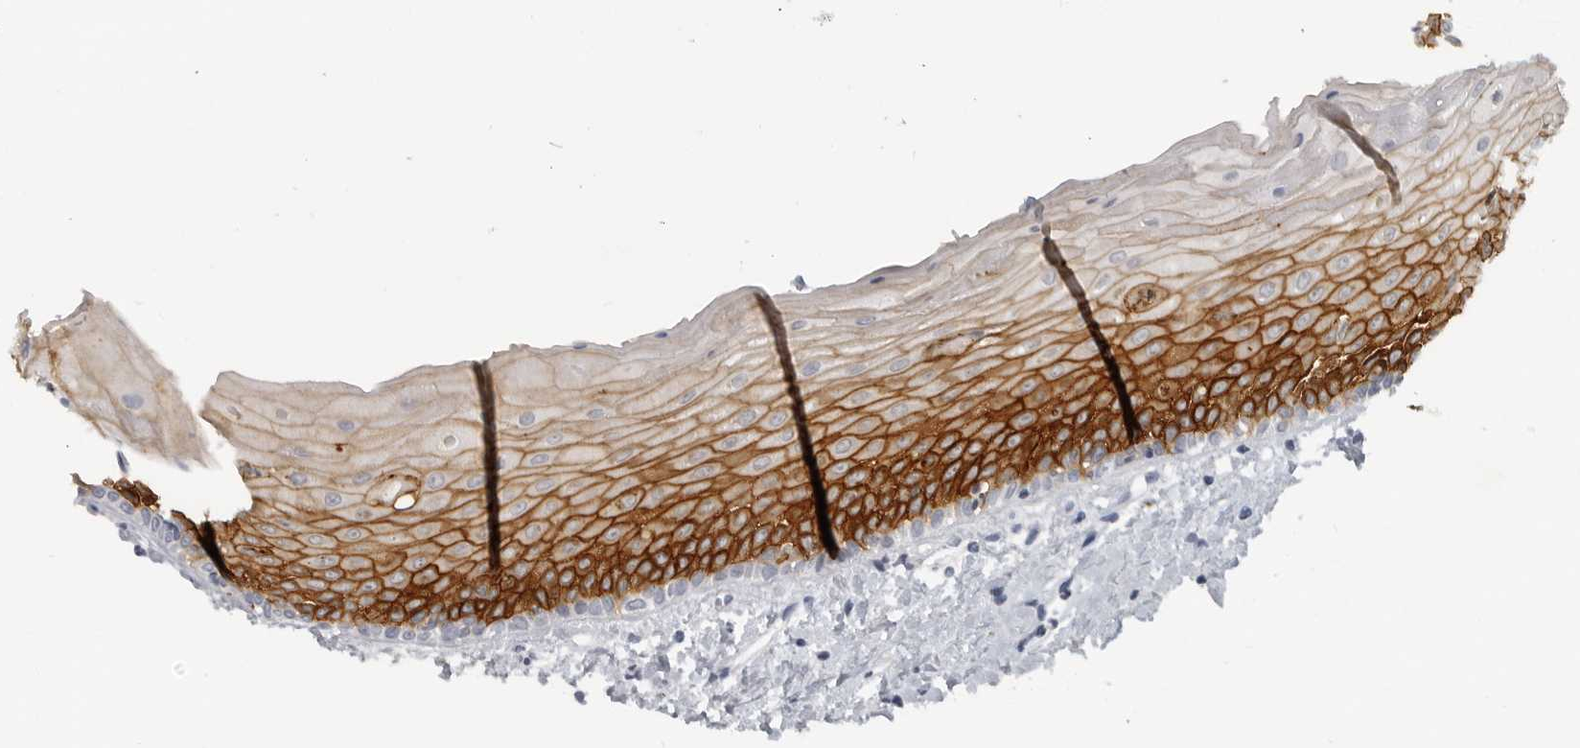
{"staining": {"intensity": "strong", "quantity": ">75%", "location": "cytoplasmic/membranous"}, "tissue": "oral mucosa", "cell_type": "Squamous epithelial cells", "image_type": "normal", "snomed": [{"axis": "morphology", "description": "Normal tissue, NOS"}, {"axis": "topography", "description": "Oral tissue"}], "caption": "Protein expression analysis of unremarkable human oral mucosa reveals strong cytoplasmic/membranous staining in about >75% of squamous epithelial cells. The protein is stained brown, and the nuclei are stained in blue (DAB IHC with brightfield microscopy, high magnification).", "gene": "LY6D", "patient": {"sex": "female", "age": 76}}